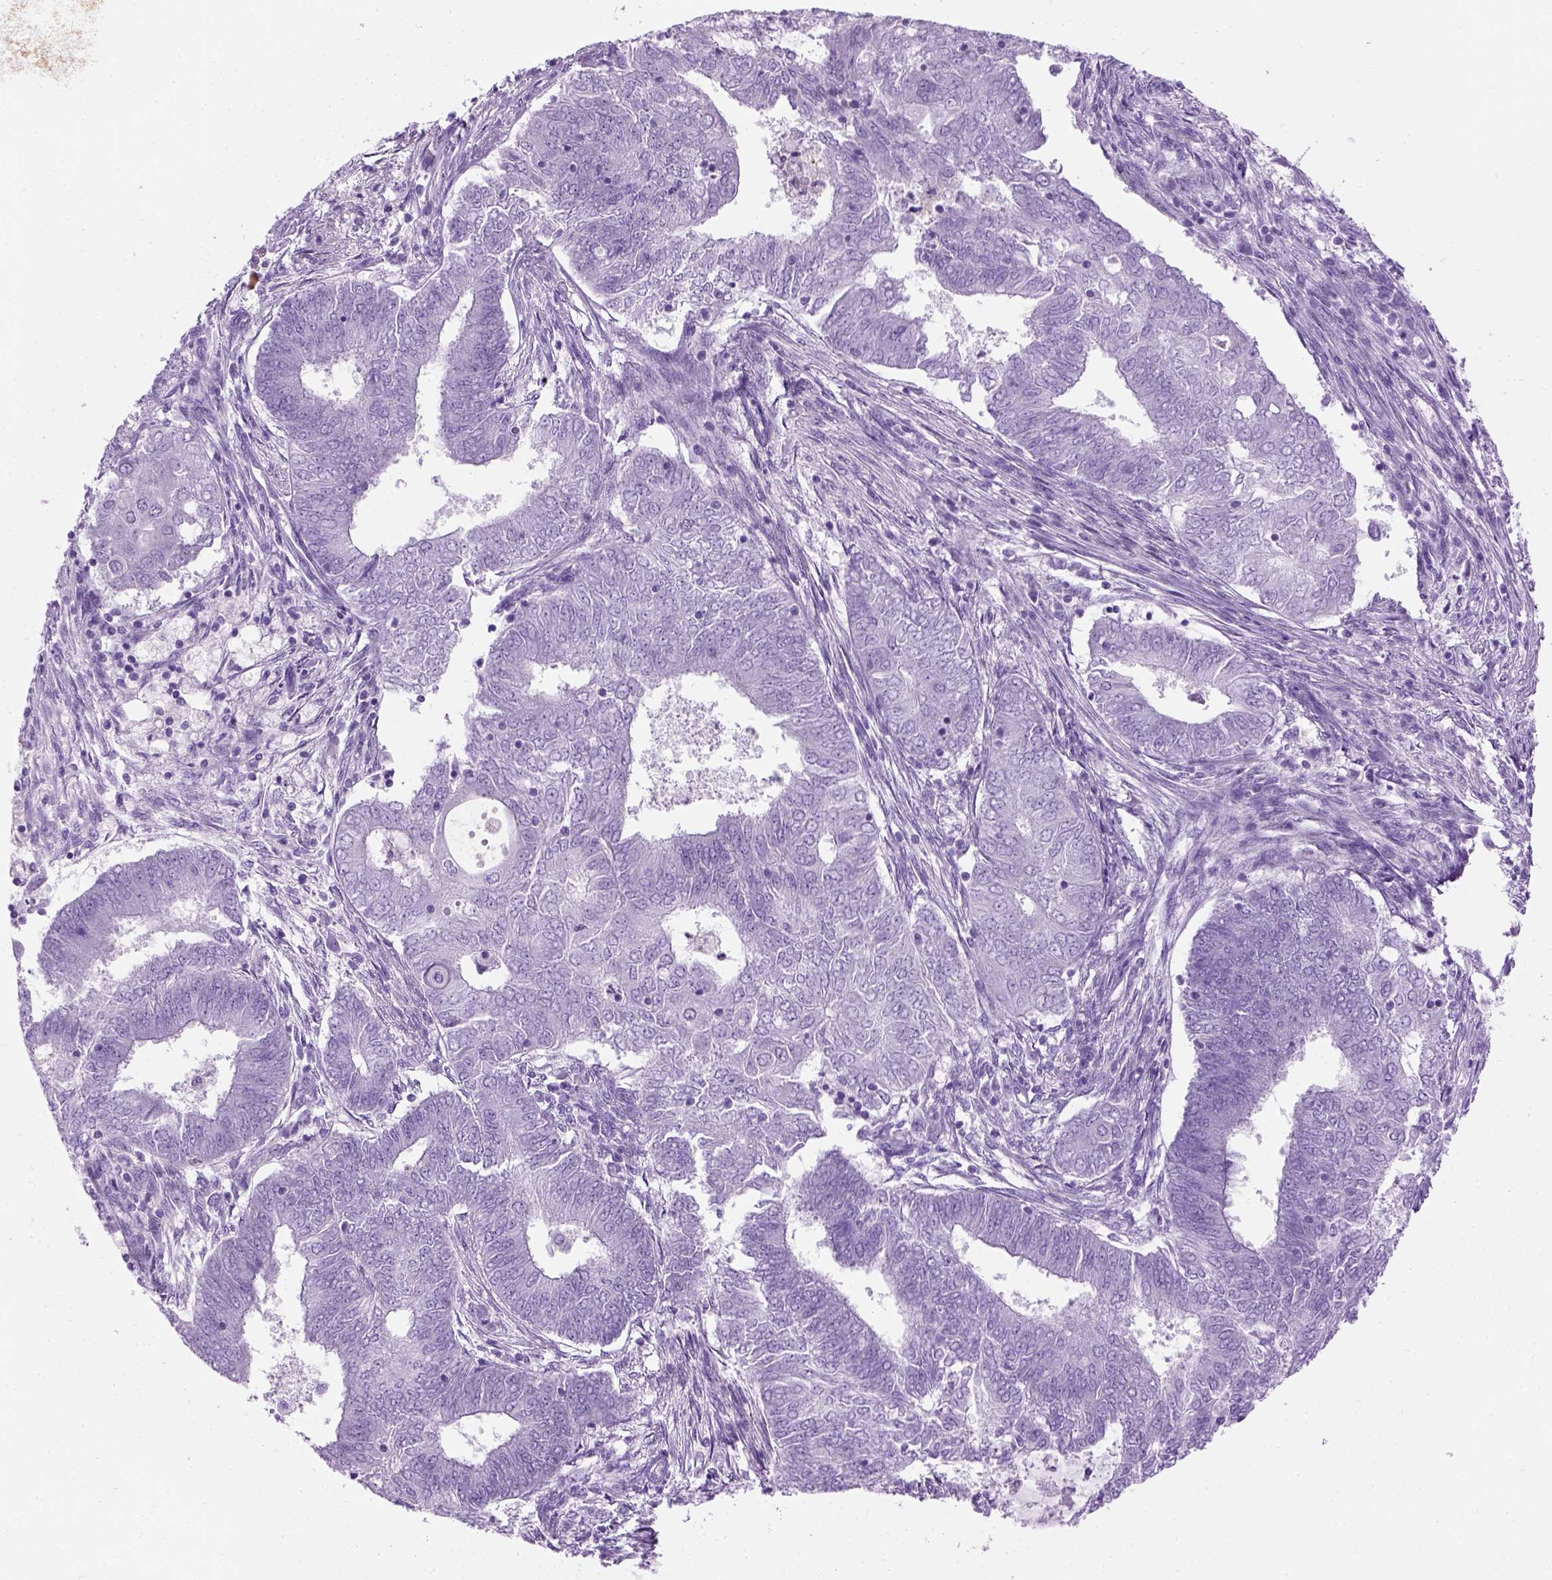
{"staining": {"intensity": "negative", "quantity": "none", "location": "none"}, "tissue": "endometrial cancer", "cell_type": "Tumor cells", "image_type": "cancer", "snomed": [{"axis": "morphology", "description": "Adenocarcinoma, NOS"}, {"axis": "topography", "description": "Endometrium"}], "caption": "A histopathology image of adenocarcinoma (endometrial) stained for a protein displays no brown staining in tumor cells.", "gene": "GABRB2", "patient": {"sex": "female", "age": 62}}